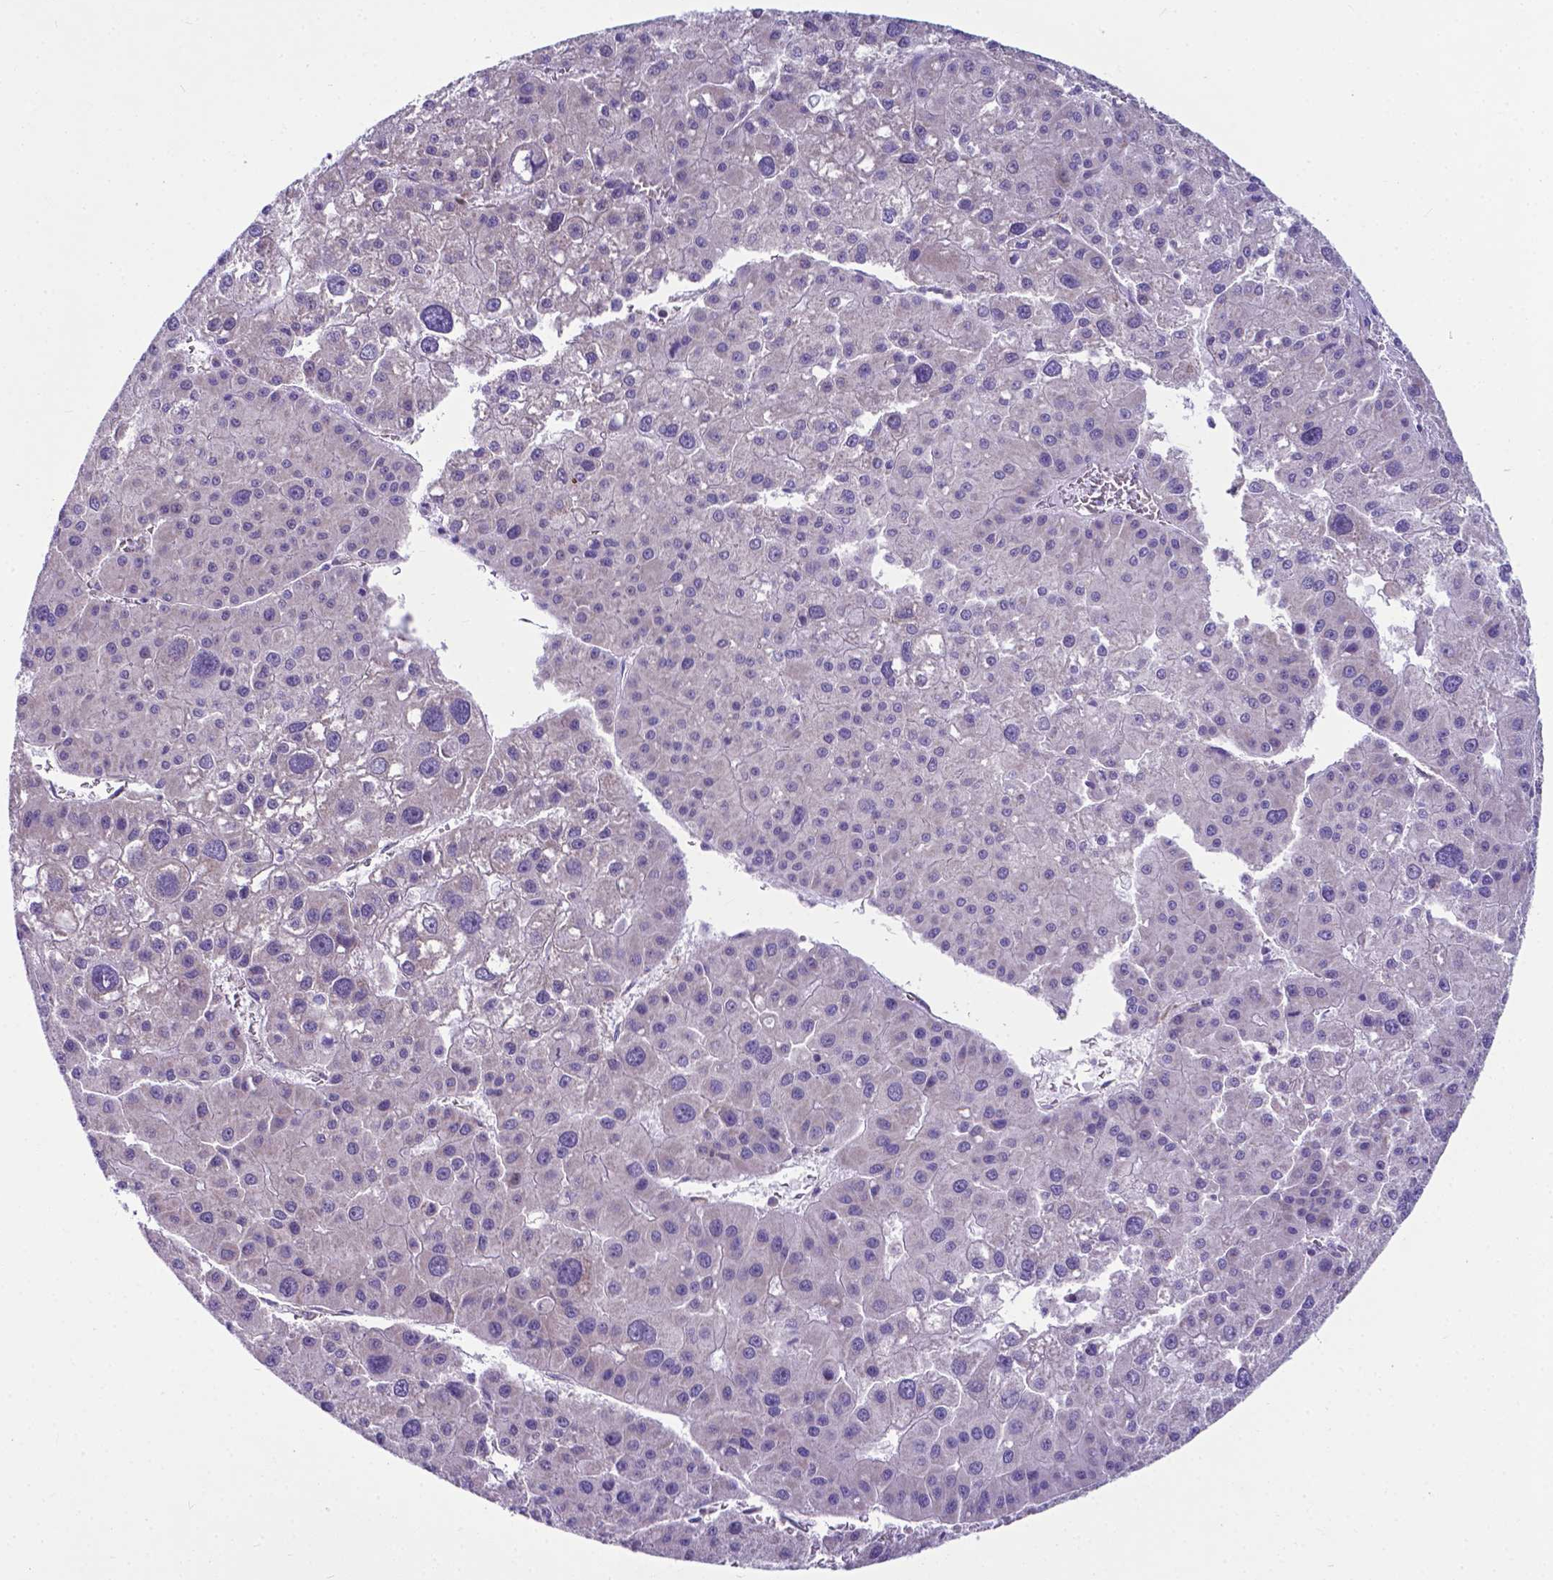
{"staining": {"intensity": "negative", "quantity": "none", "location": "none"}, "tissue": "liver cancer", "cell_type": "Tumor cells", "image_type": "cancer", "snomed": [{"axis": "morphology", "description": "Carcinoma, Hepatocellular, NOS"}, {"axis": "topography", "description": "Liver"}], "caption": "IHC image of liver cancer stained for a protein (brown), which shows no expression in tumor cells.", "gene": "RPL6", "patient": {"sex": "male", "age": 73}}